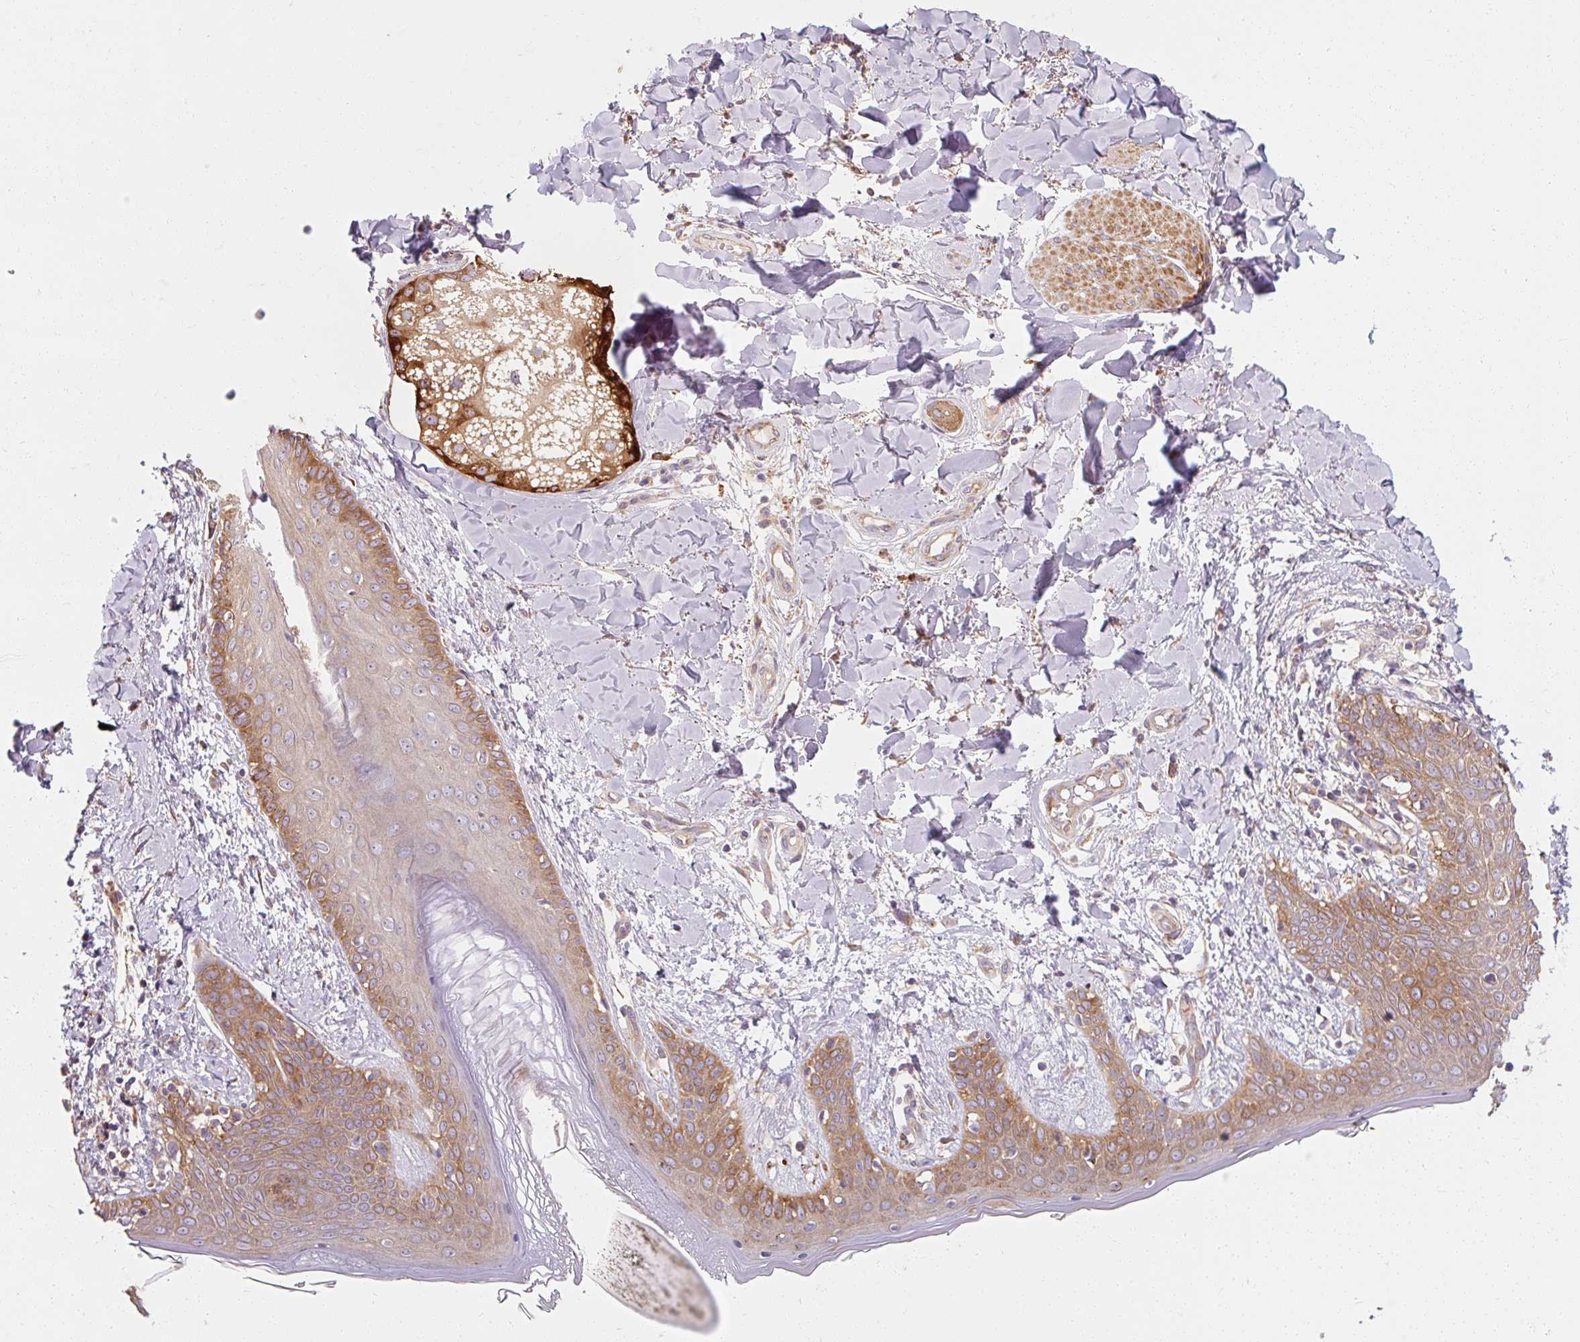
{"staining": {"intensity": "moderate", "quantity": "25%-75%", "location": "cytoplasmic/membranous"}, "tissue": "skin", "cell_type": "Fibroblasts", "image_type": "normal", "snomed": [{"axis": "morphology", "description": "Normal tissue, NOS"}, {"axis": "topography", "description": "Skin"}], "caption": "This is a histology image of immunohistochemistry (IHC) staining of unremarkable skin, which shows moderate positivity in the cytoplasmic/membranous of fibroblasts.", "gene": "TBC1D4", "patient": {"sex": "female", "age": 34}}